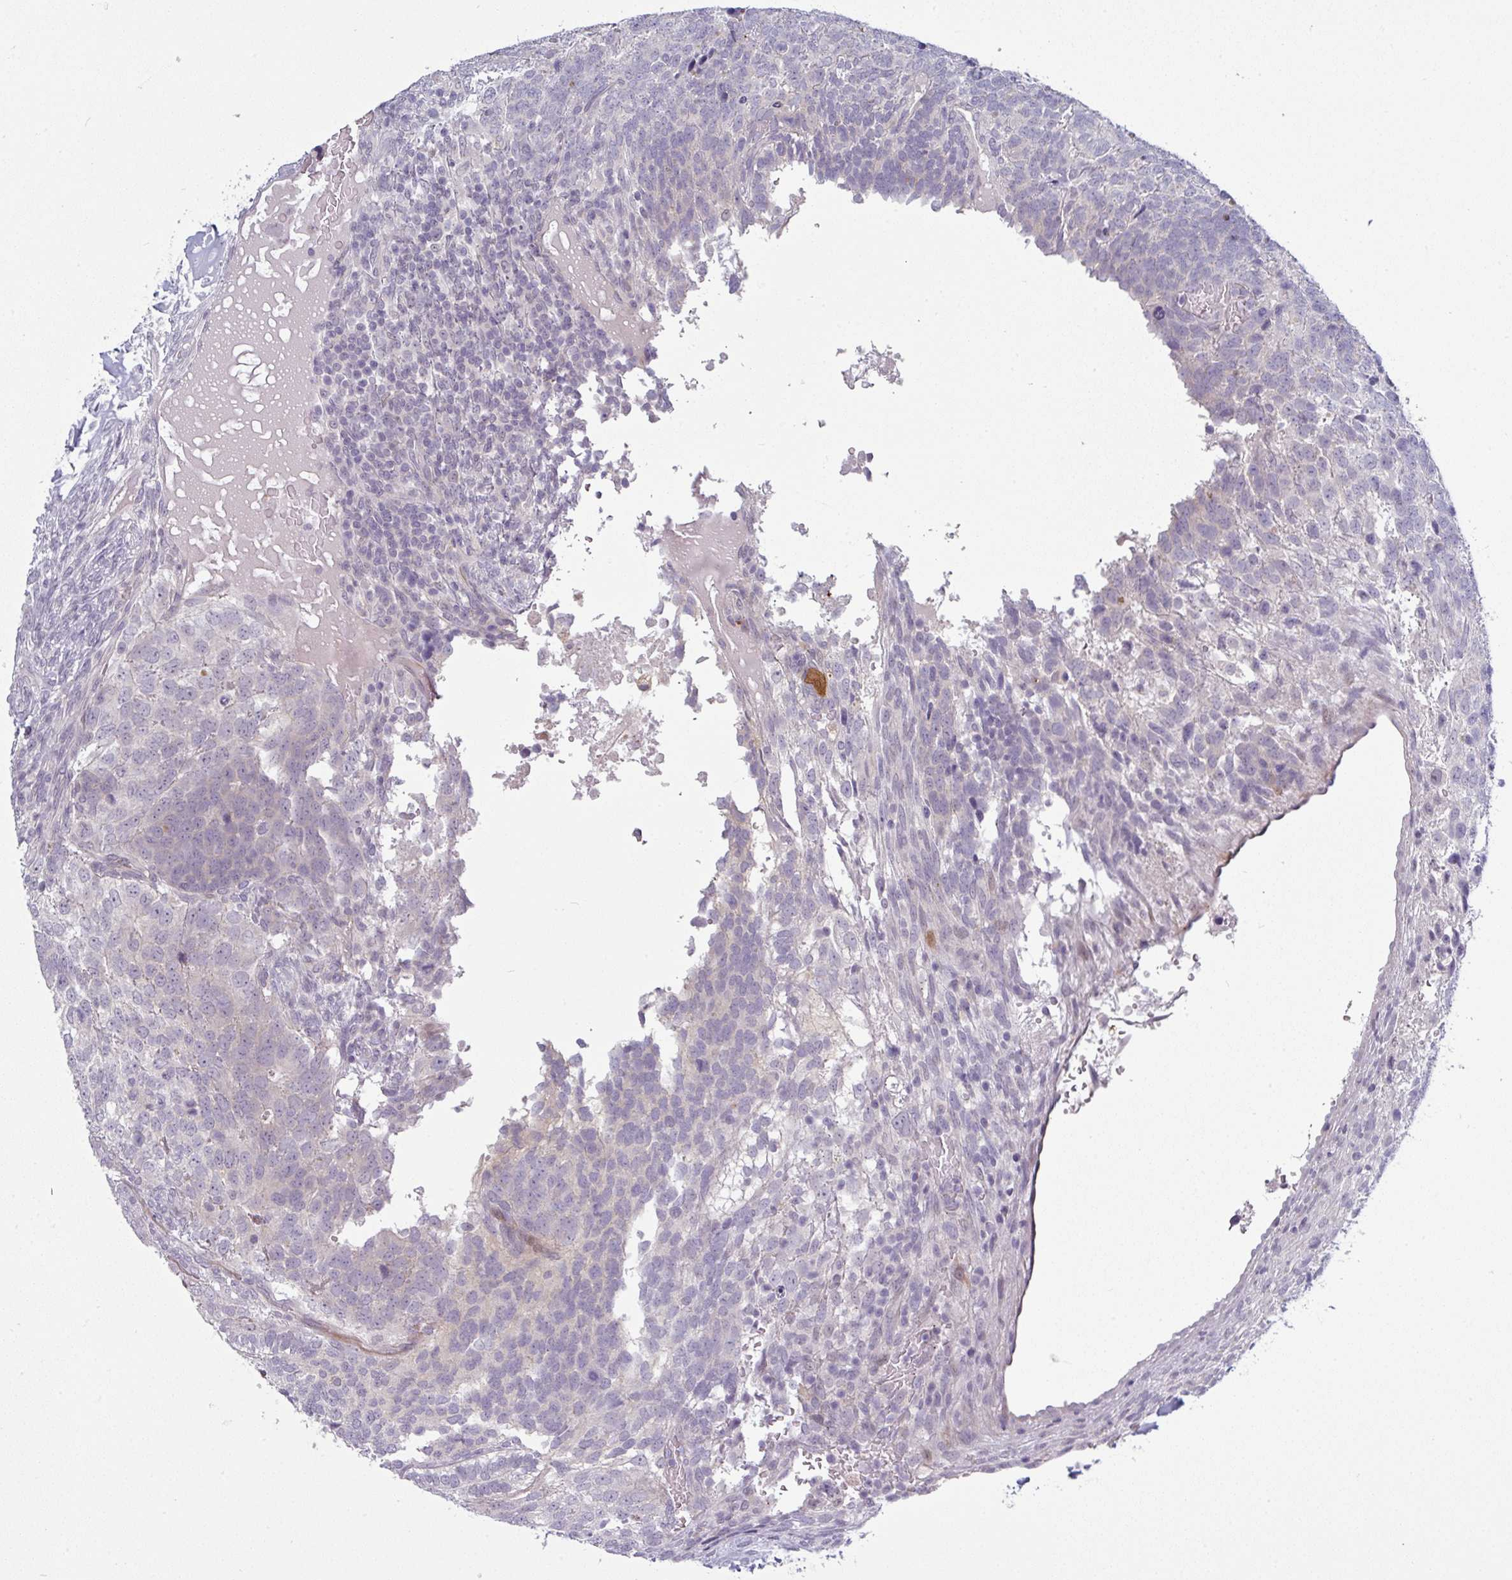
{"staining": {"intensity": "negative", "quantity": "none", "location": "none"}, "tissue": "testis cancer", "cell_type": "Tumor cells", "image_type": "cancer", "snomed": [{"axis": "morphology", "description": "Carcinoma, Embryonal, NOS"}, {"axis": "topography", "description": "Testis"}], "caption": "High magnification brightfield microscopy of embryonal carcinoma (testis) stained with DAB (3,3'-diaminobenzidine) (brown) and counterstained with hematoxylin (blue): tumor cells show no significant staining.", "gene": "C2orf16", "patient": {"sex": "male", "age": 23}}